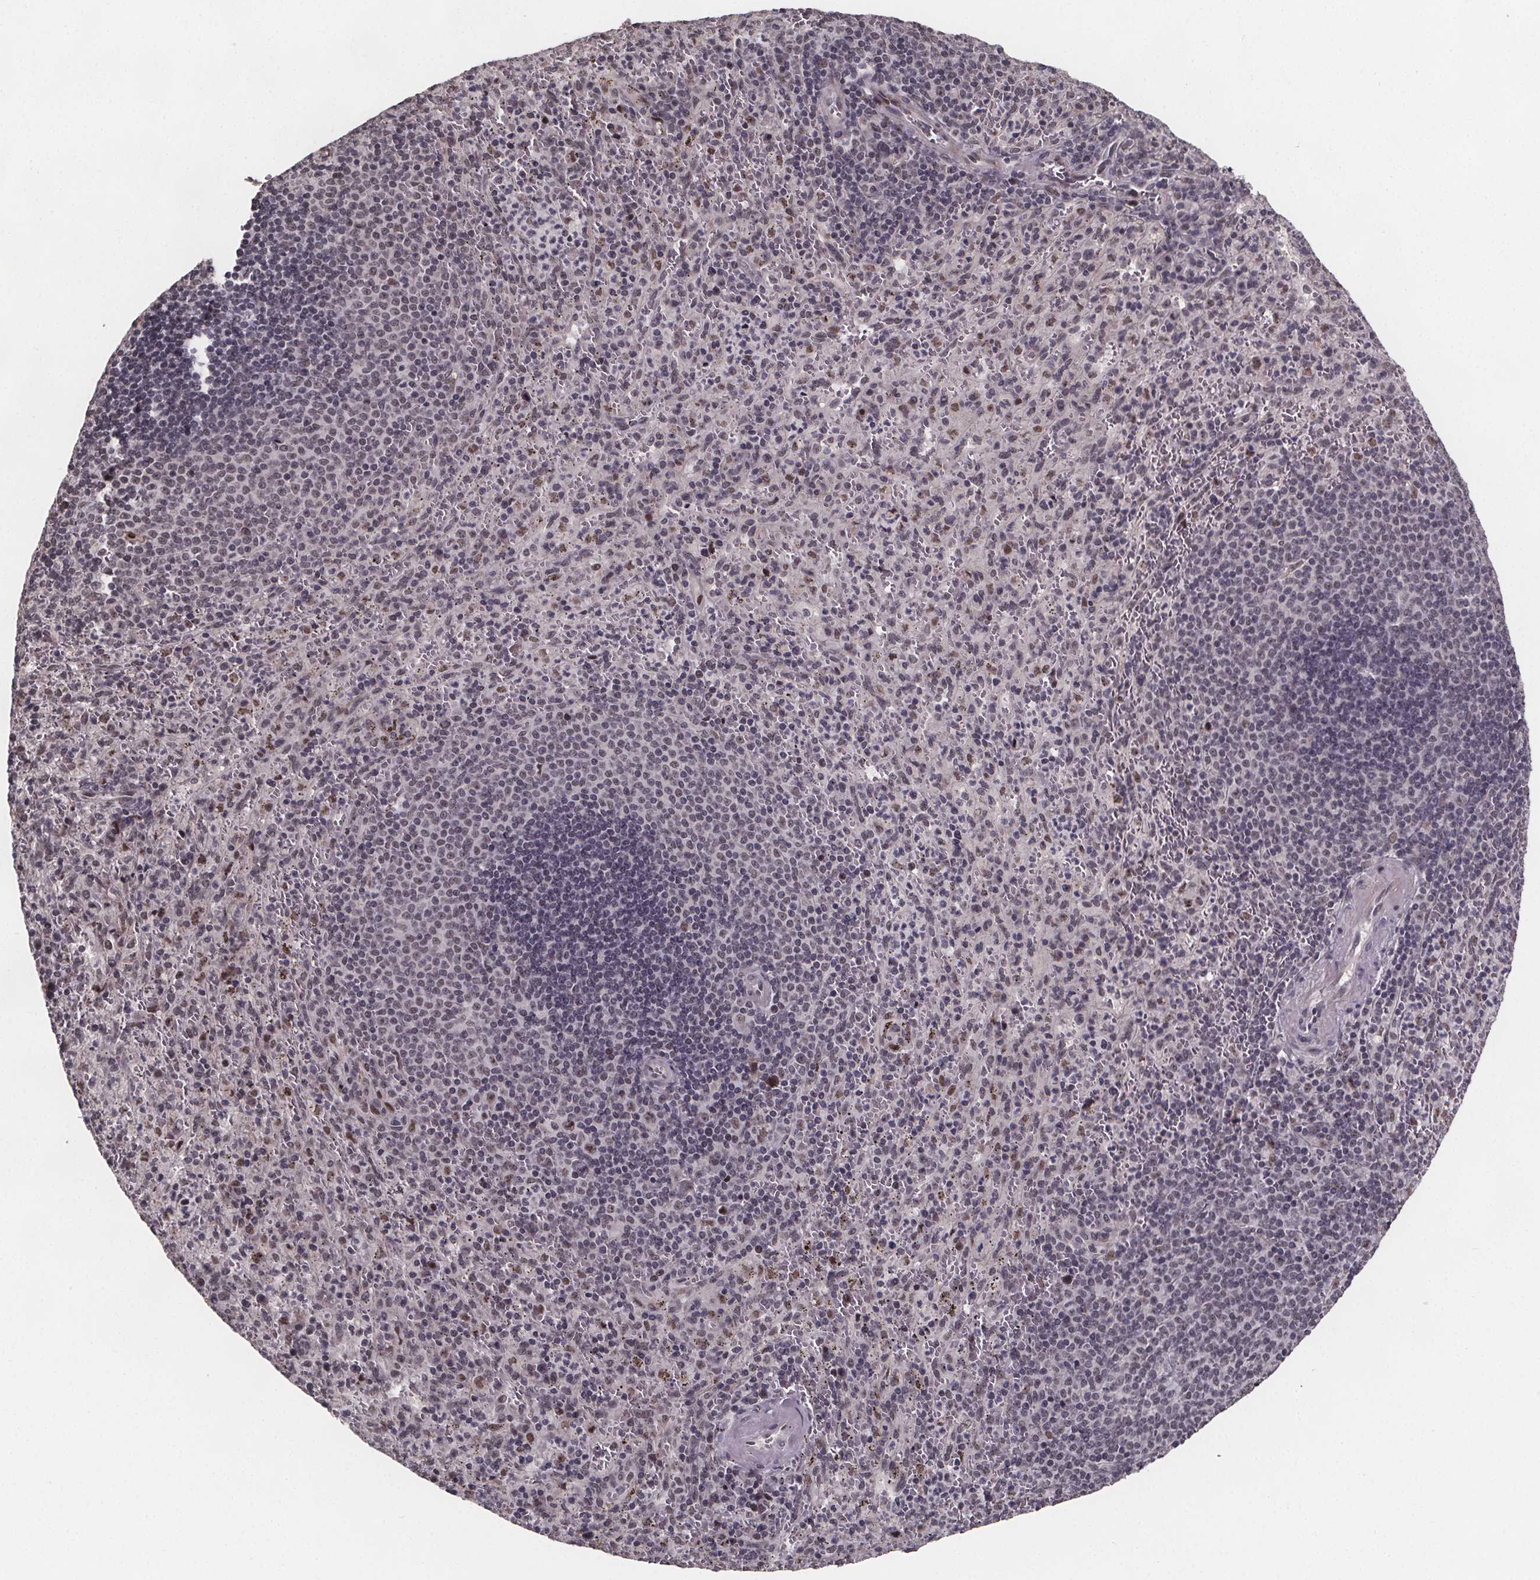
{"staining": {"intensity": "negative", "quantity": "none", "location": "none"}, "tissue": "spleen", "cell_type": "Cells in red pulp", "image_type": "normal", "snomed": [{"axis": "morphology", "description": "Normal tissue, NOS"}, {"axis": "topography", "description": "Spleen"}], "caption": "This is an immunohistochemistry (IHC) image of unremarkable human spleen. There is no expression in cells in red pulp.", "gene": "U2SURP", "patient": {"sex": "male", "age": 57}}